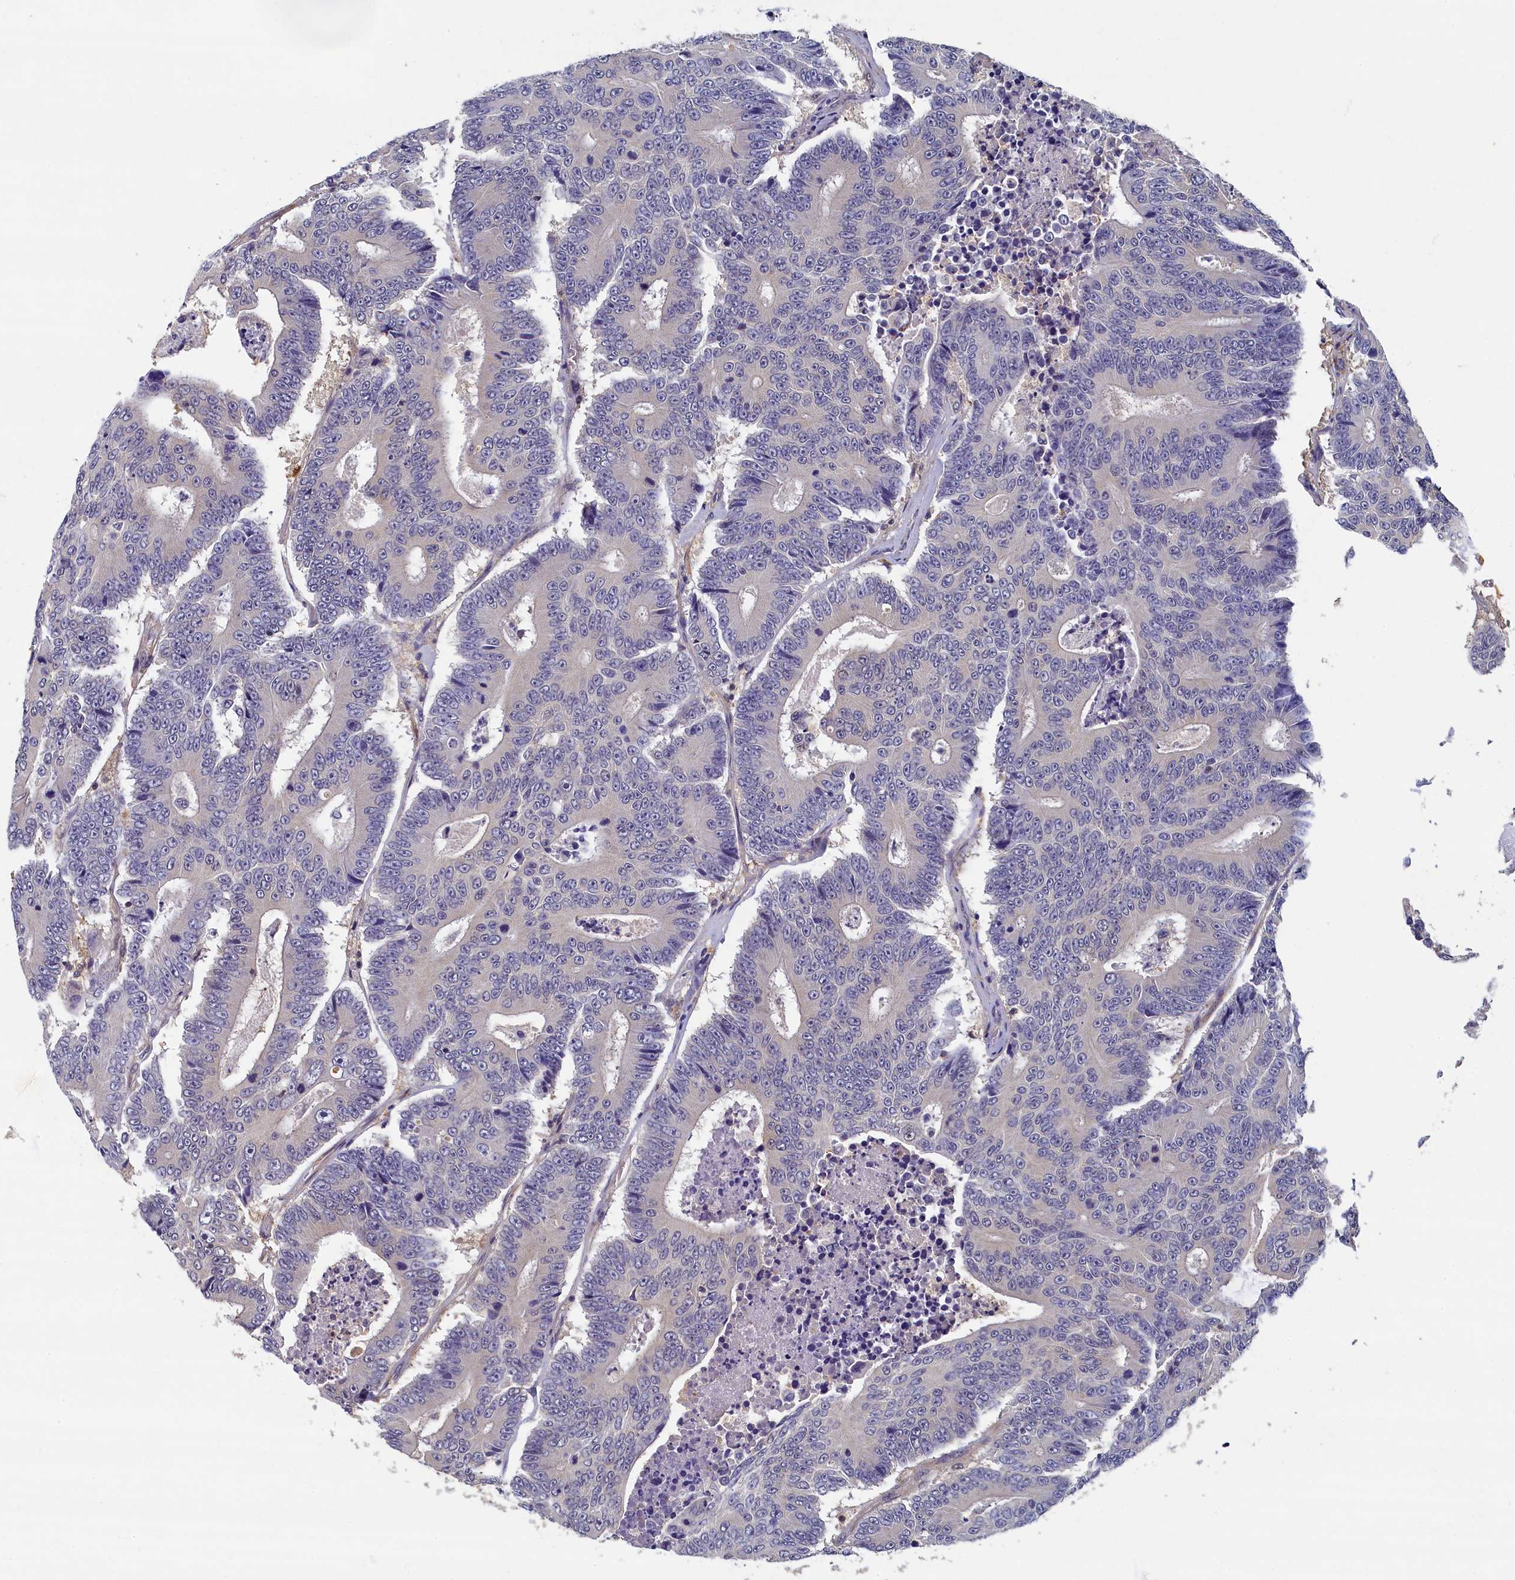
{"staining": {"intensity": "negative", "quantity": "none", "location": "none"}, "tissue": "colorectal cancer", "cell_type": "Tumor cells", "image_type": "cancer", "snomed": [{"axis": "morphology", "description": "Adenocarcinoma, NOS"}, {"axis": "topography", "description": "Colon"}], "caption": "A high-resolution histopathology image shows immunohistochemistry staining of adenocarcinoma (colorectal), which reveals no significant positivity in tumor cells.", "gene": "TBCB", "patient": {"sex": "male", "age": 83}}